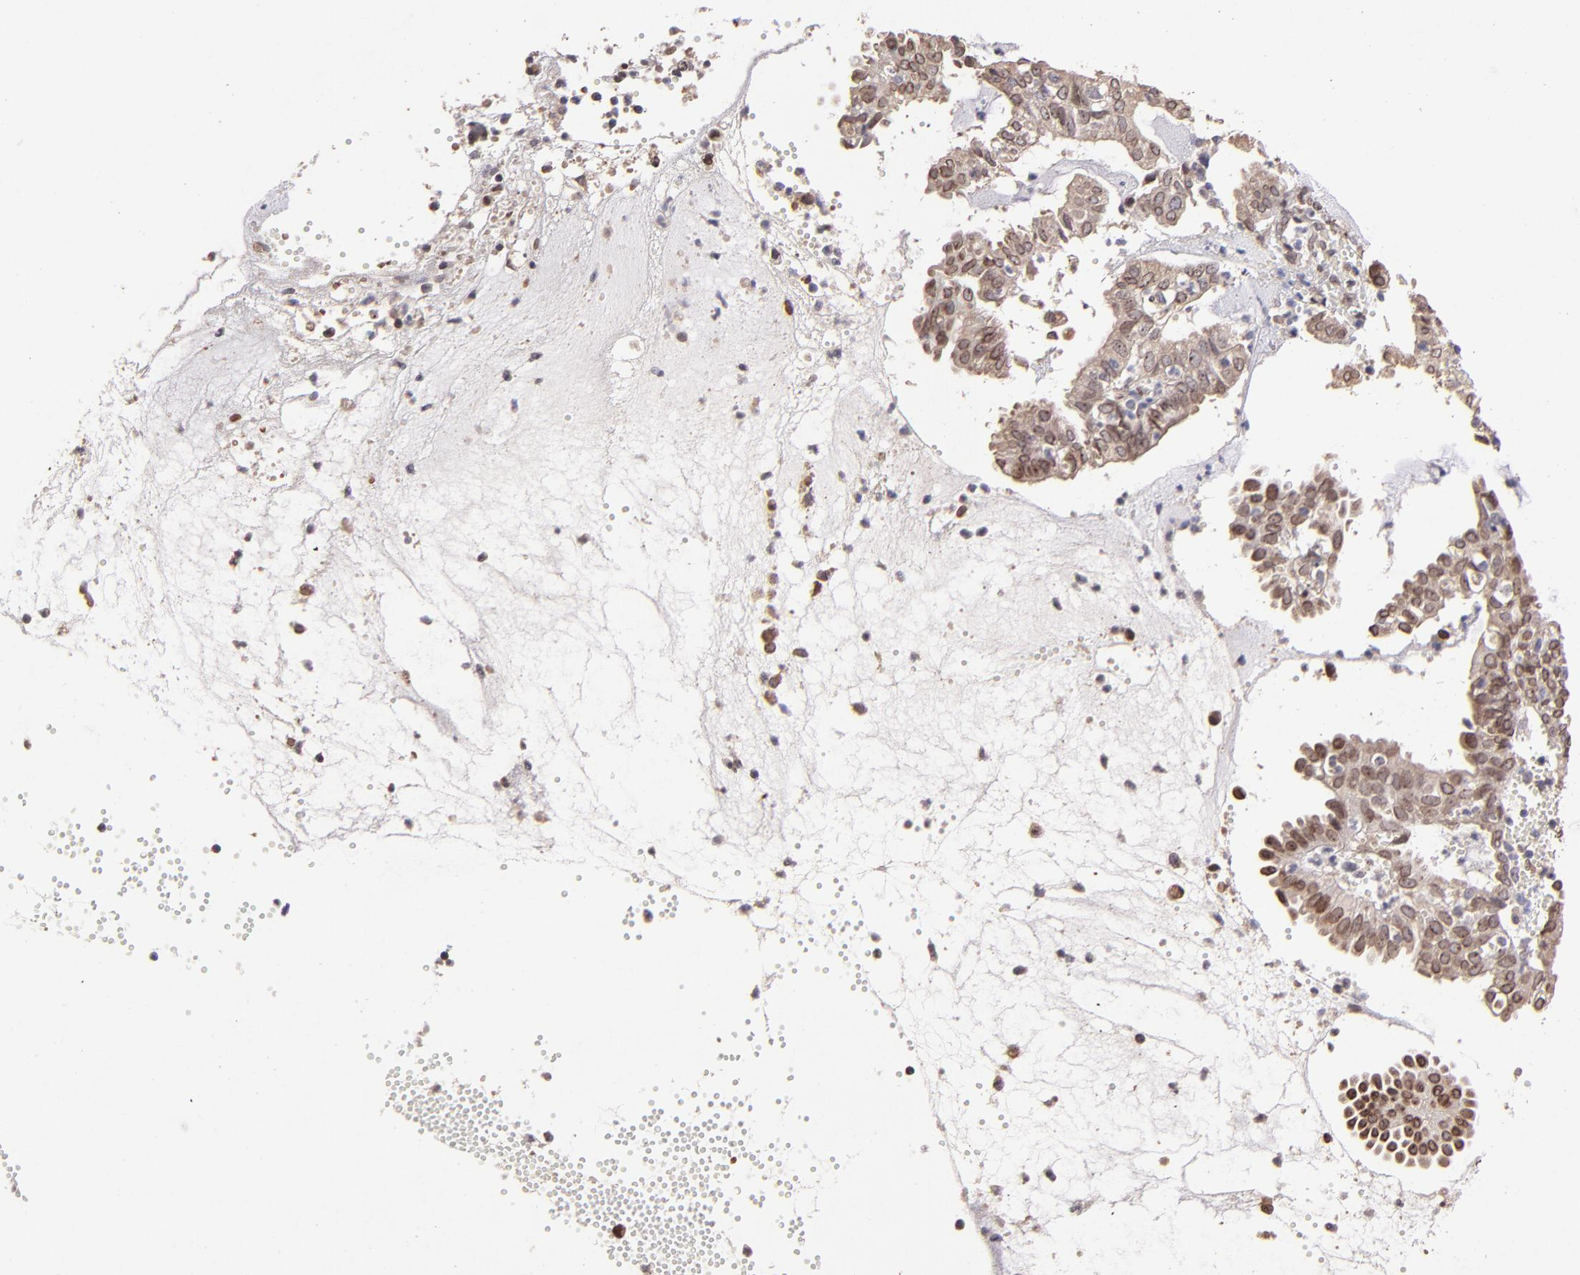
{"staining": {"intensity": "weak", "quantity": "<25%", "location": "cytoplasmic/membranous,nuclear"}, "tissue": "endometrial cancer", "cell_type": "Tumor cells", "image_type": "cancer", "snomed": [{"axis": "morphology", "description": "Adenocarcinoma, NOS"}, {"axis": "topography", "description": "Endometrium"}], "caption": "A high-resolution micrograph shows IHC staining of endometrial cancer (adenocarcinoma), which shows no significant expression in tumor cells.", "gene": "PUM3", "patient": {"sex": "female", "age": 66}}